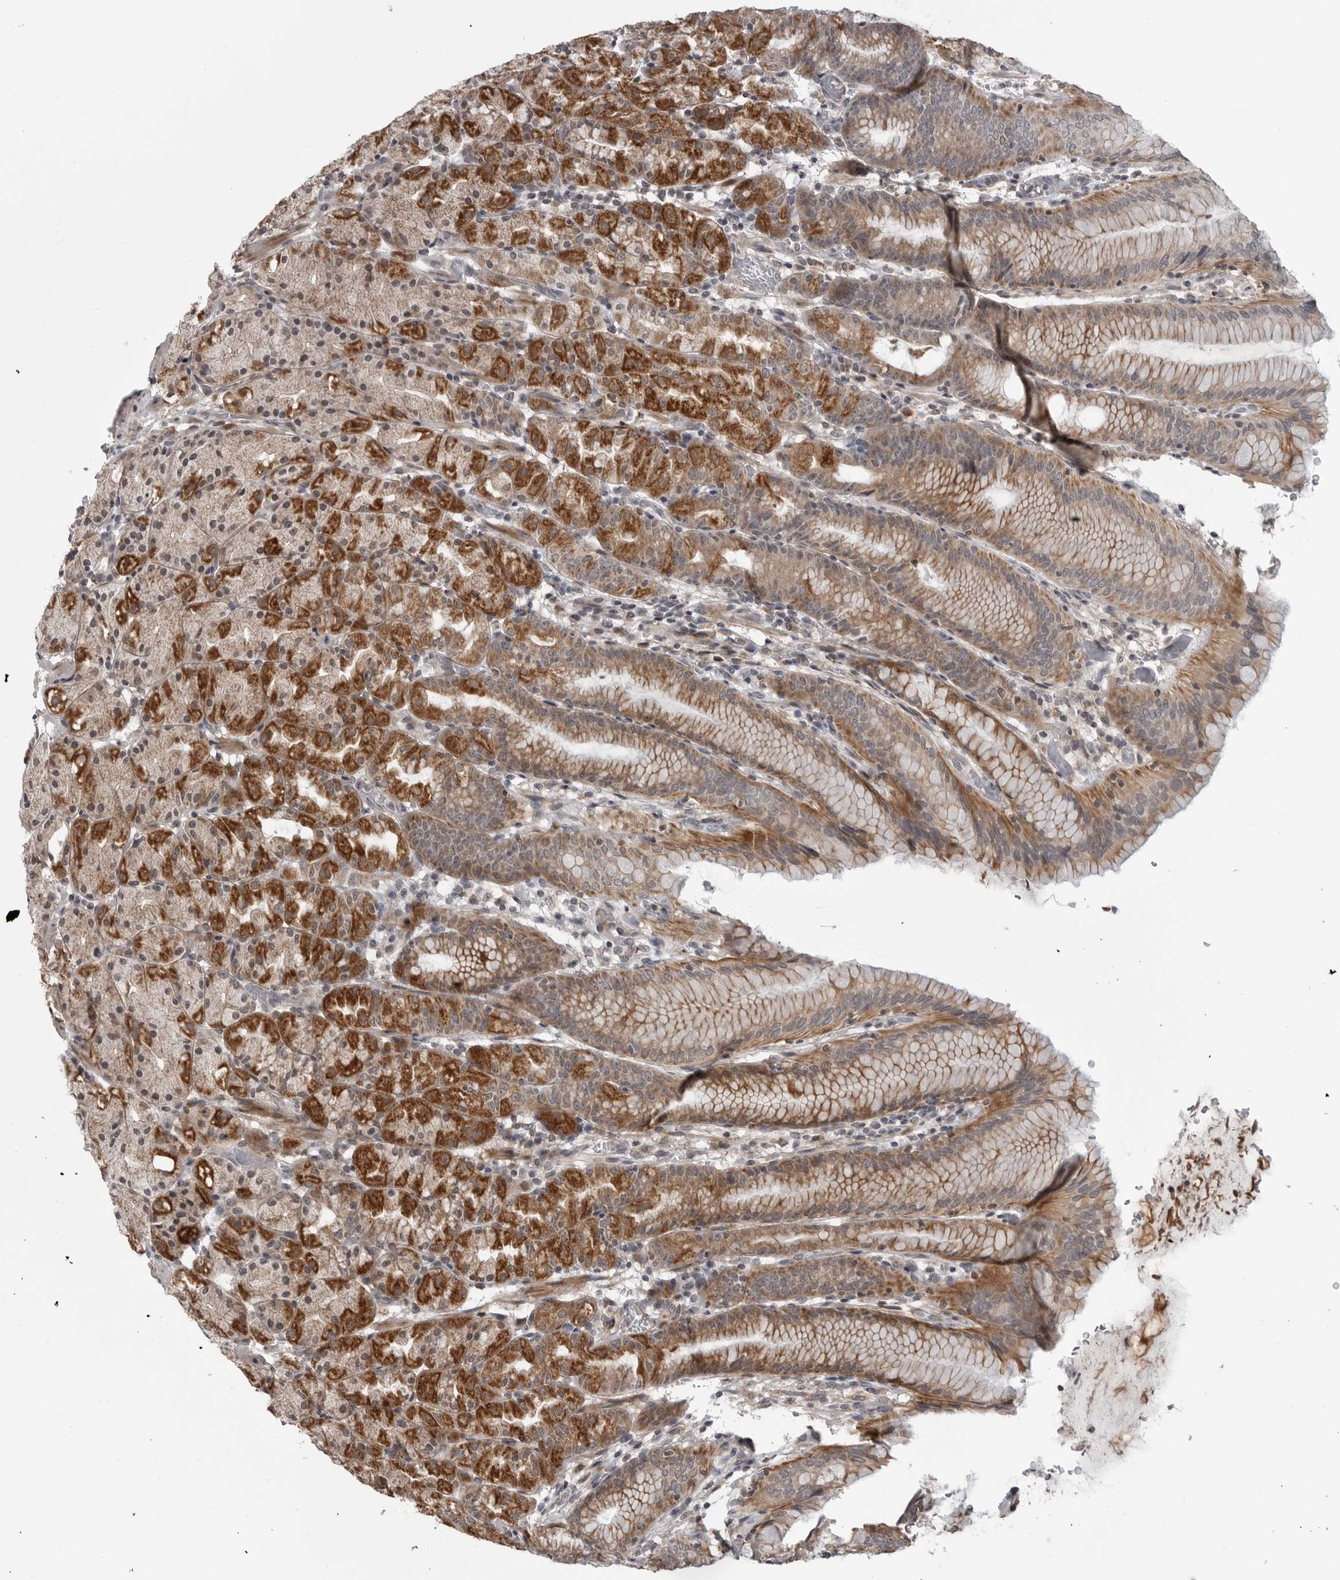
{"staining": {"intensity": "strong", "quantity": "25%-75%", "location": "cytoplasmic/membranous"}, "tissue": "stomach", "cell_type": "Glandular cells", "image_type": "normal", "snomed": [{"axis": "morphology", "description": "Normal tissue, NOS"}, {"axis": "topography", "description": "Stomach, upper"}], "caption": "Stomach was stained to show a protein in brown. There is high levels of strong cytoplasmic/membranous staining in approximately 25%-75% of glandular cells. (Brightfield microscopy of DAB IHC at high magnification).", "gene": "FAAP100", "patient": {"sex": "male", "age": 48}}